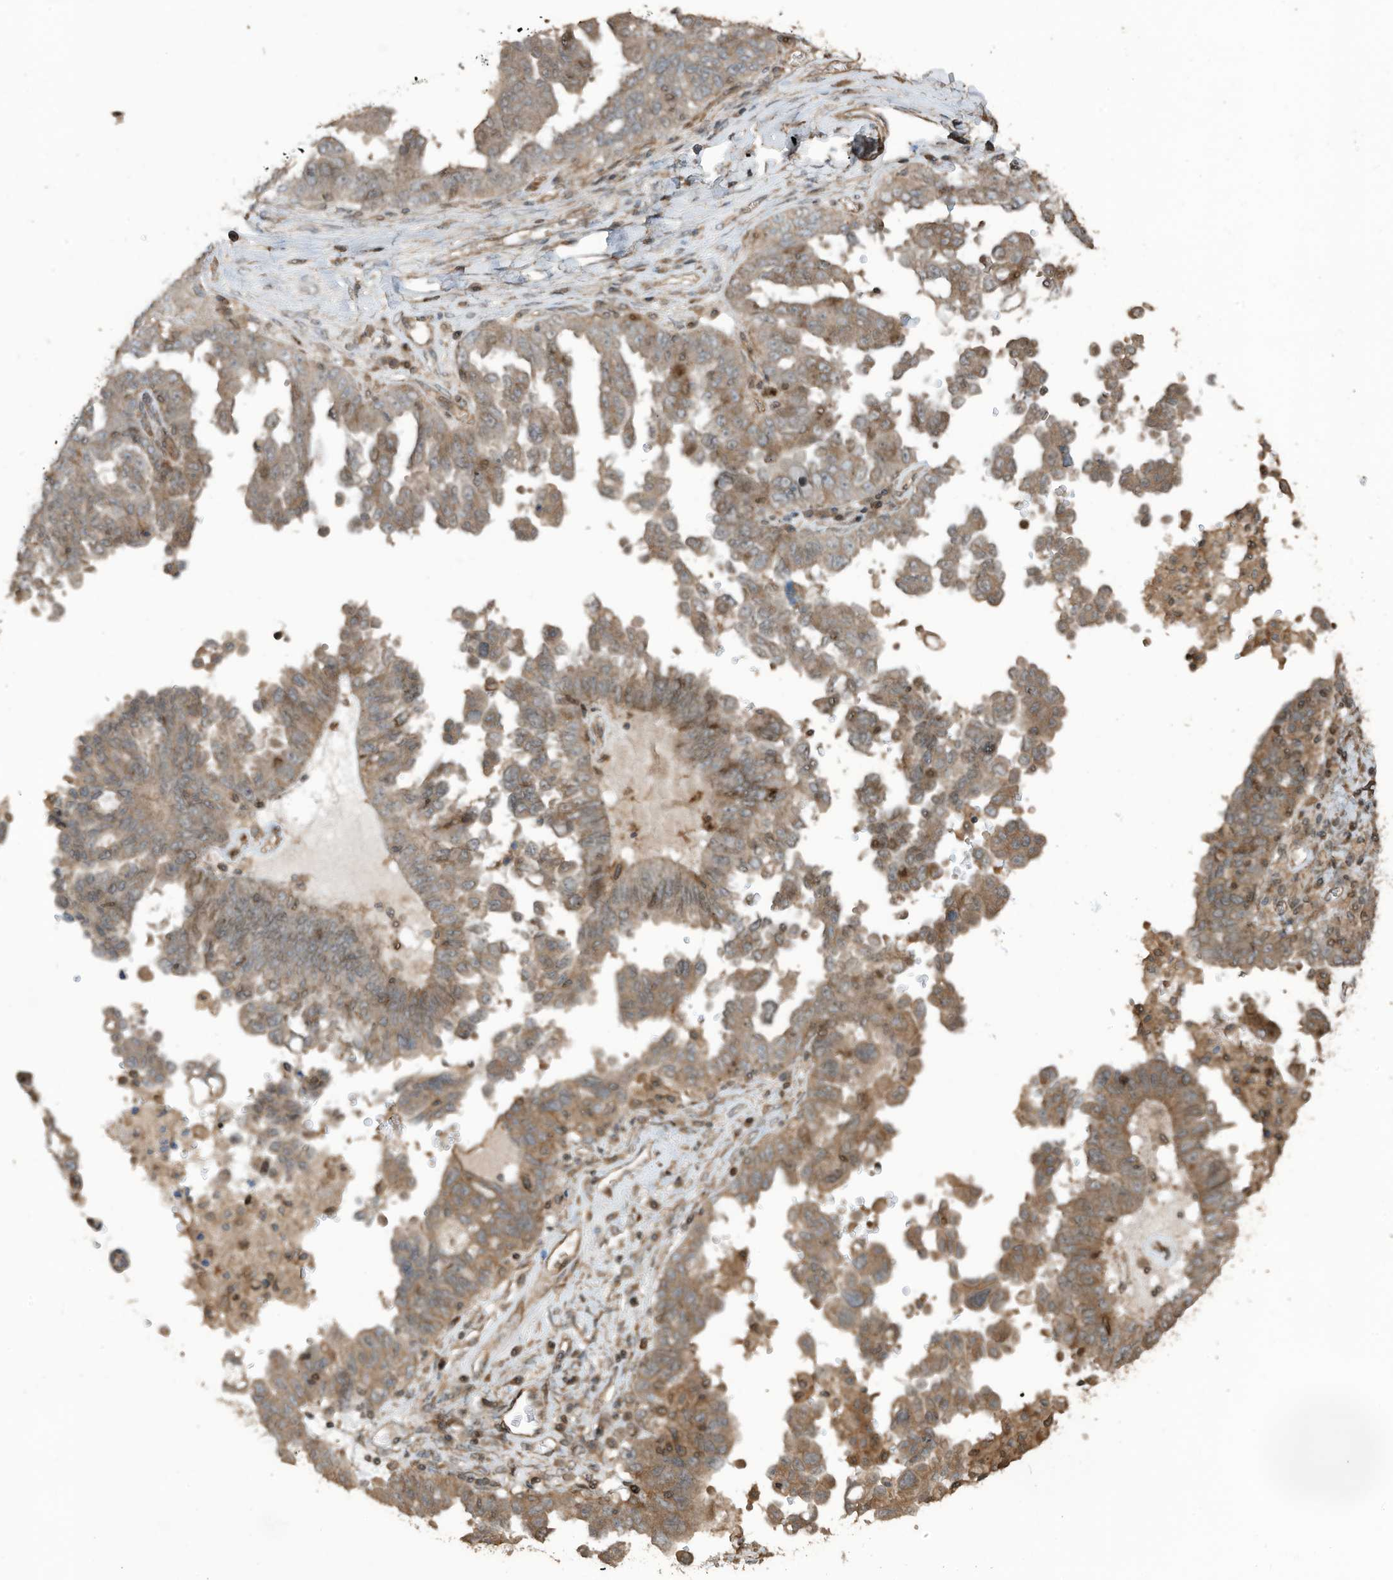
{"staining": {"intensity": "moderate", "quantity": ">75%", "location": "cytoplasmic/membranous"}, "tissue": "ovarian cancer", "cell_type": "Tumor cells", "image_type": "cancer", "snomed": [{"axis": "morphology", "description": "Carcinoma, endometroid"}, {"axis": "topography", "description": "Ovary"}], "caption": "The histopathology image demonstrates staining of ovarian cancer (endometroid carcinoma), revealing moderate cytoplasmic/membranous protein staining (brown color) within tumor cells.", "gene": "ZNF653", "patient": {"sex": "female", "age": 62}}